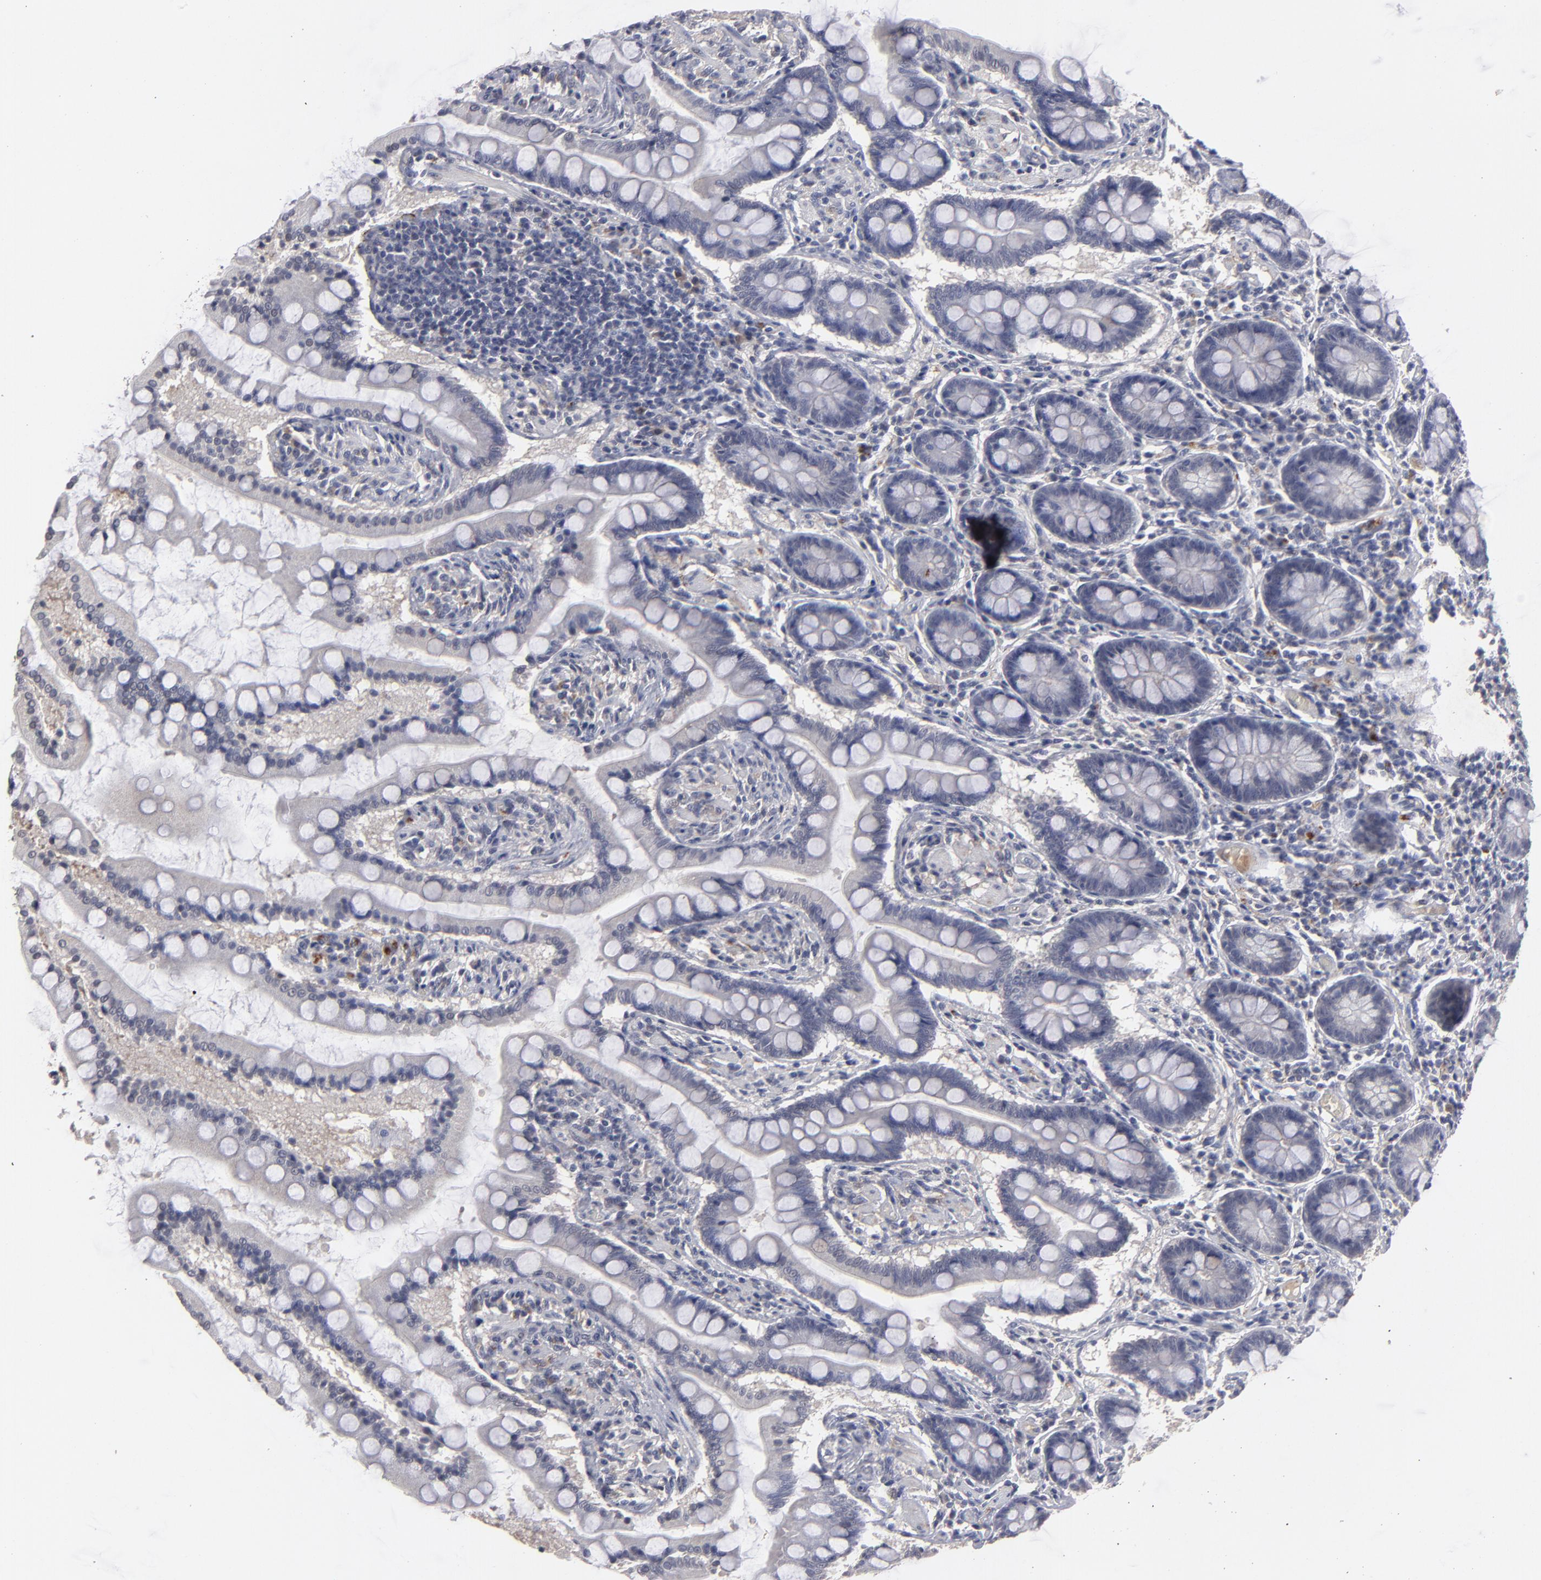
{"staining": {"intensity": "negative", "quantity": "none", "location": "none"}, "tissue": "small intestine", "cell_type": "Glandular cells", "image_type": "normal", "snomed": [{"axis": "morphology", "description": "Normal tissue, NOS"}, {"axis": "topography", "description": "Small intestine"}], "caption": "Immunohistochemistry of benign human small intestine displays no staining in glandular cells.", "gene": "GPM6B", "patient": {"sex": "male", "age": 41}}